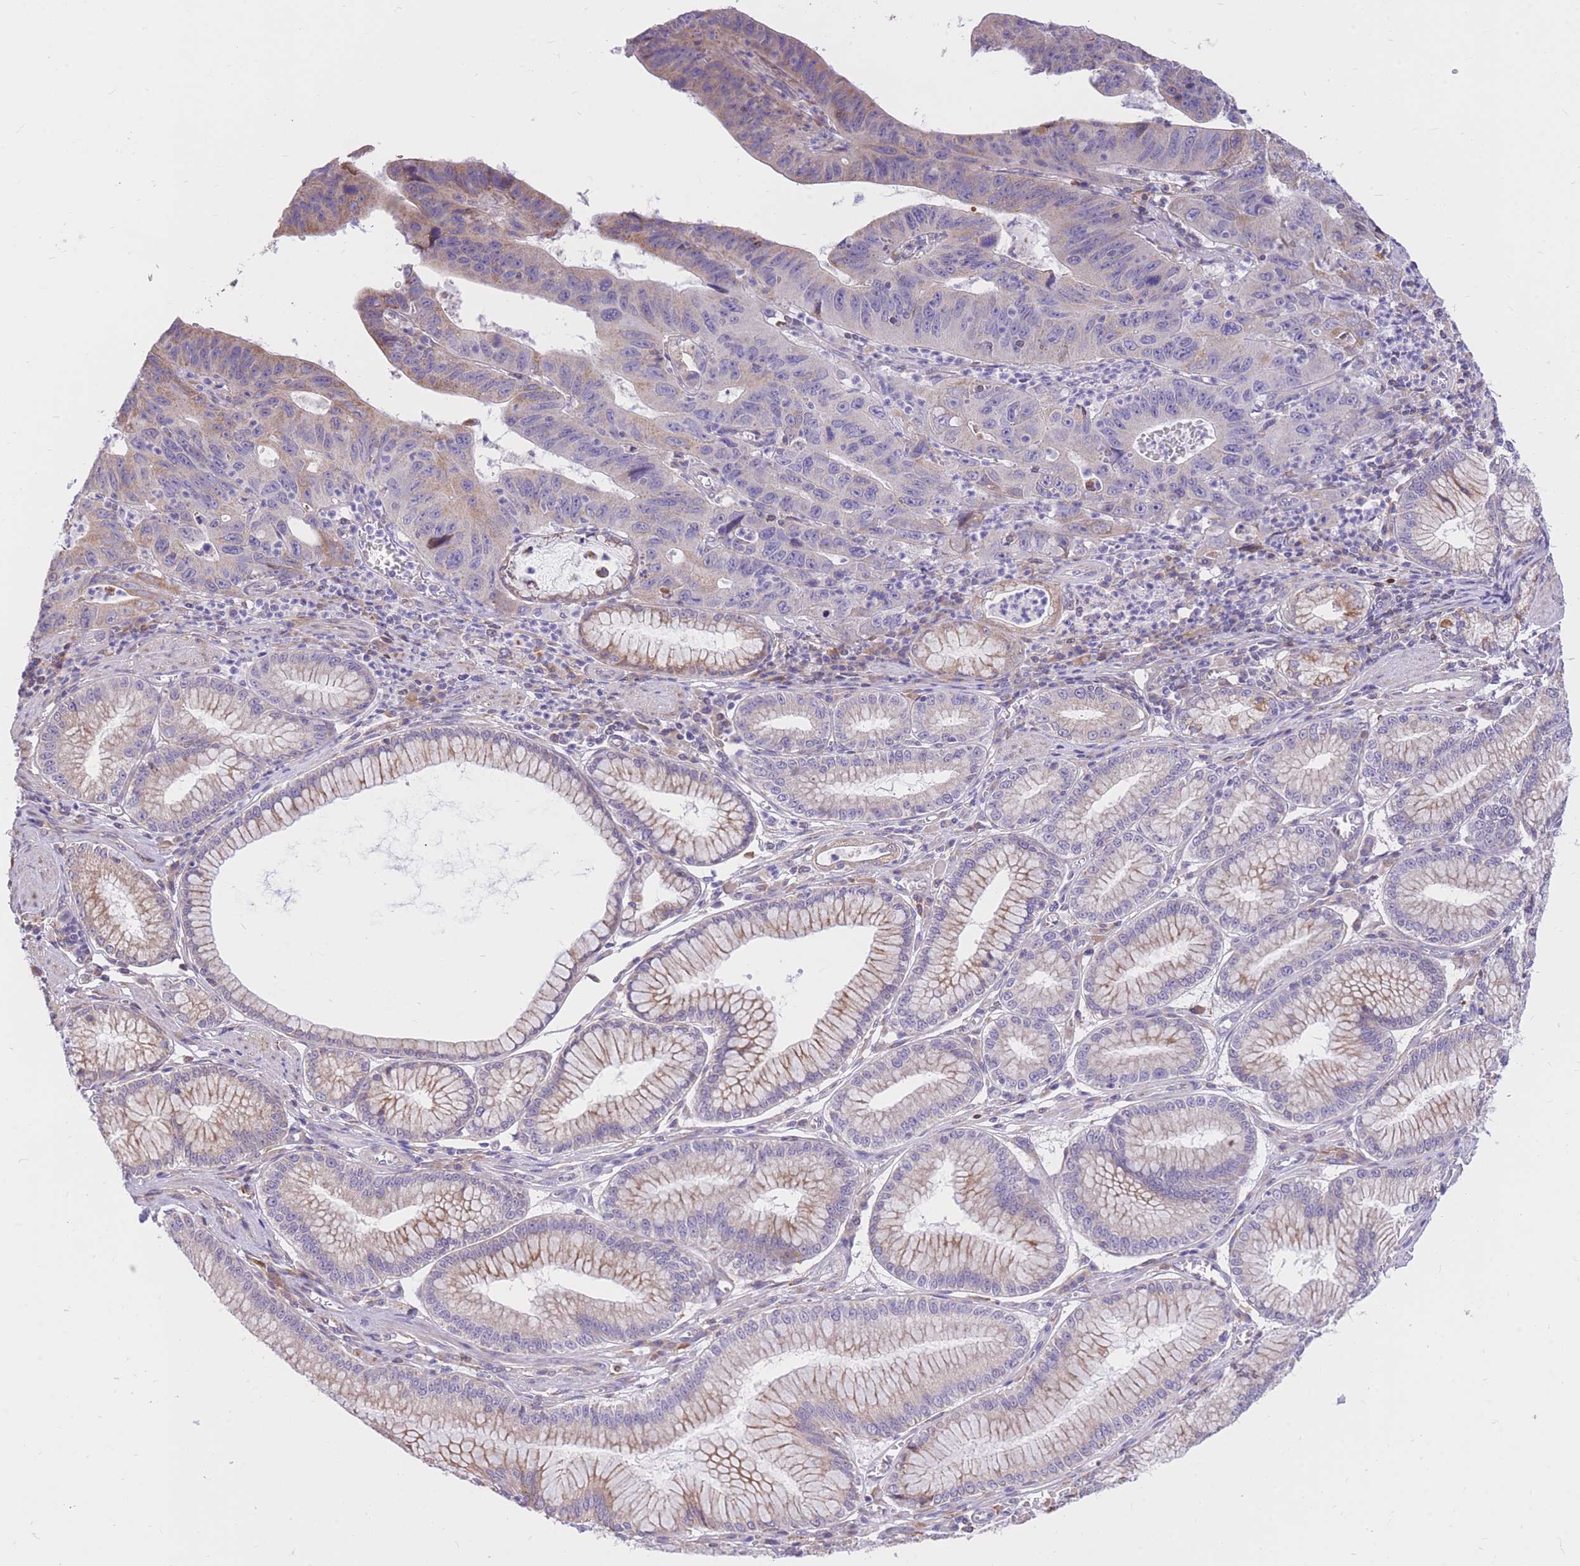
{"staining": {"intensity": "weak", "quantity": "25%-75%", "location": "cytoplasmic/membranous"}, "tissue": "stomach cancer", "cell_type": "Tumor cells", "image_type": "cancer", "snomed": [{"axis": "morphology", "description": "Adenocarcinoma, NOS"}, {"axis": "topography", "description": "Stomach"}], "caption": "DAB immunohistochemical staining of stomach adenocarcinoma displays weak cytoplasmic/membranous protein staining in approximately 25%-75% of tumor cells.", "gene": "TOPAZ1", "patient": {"sex": "male", "age": 59}}